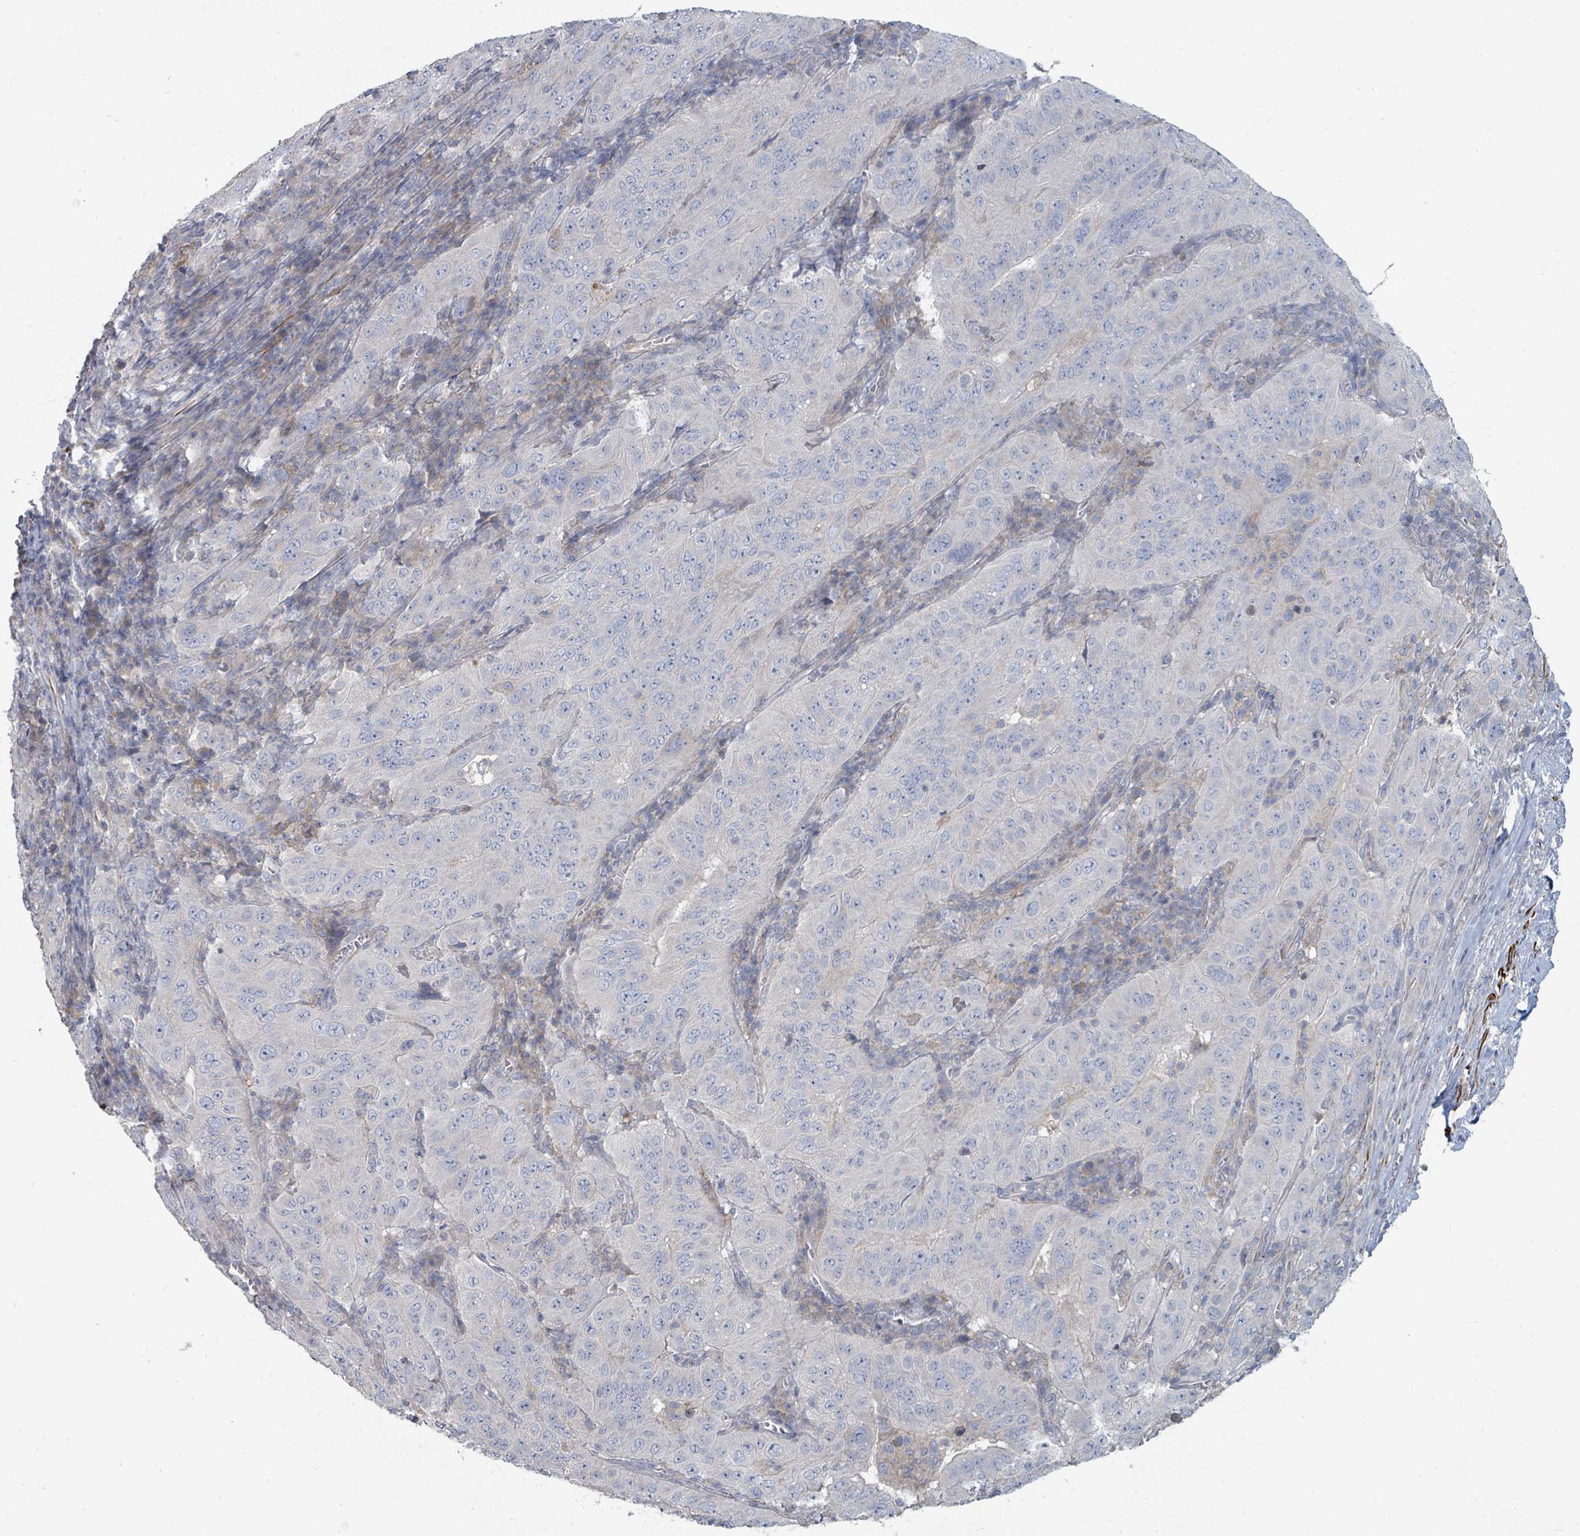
{"staining": {"intensity": "negative", "quantity": "none", "location": "none"}, "tissue": "pancreatic cancer", "cell_type": "Tumor cells", "image_type": "cancer", "snomed": [{"axis": "morphology", "description": "Adenocarcinoma, NOS"}, {"axis": "topography", "description": "Pancreas"}], "caption": "Immunohistochemistry of human pancreatic adenocarcinoma reveals no staining in tumor cells. (Immunohistochemistry, brightfield microscopy, high magnification).", "gene": "ARGFX", "patient": {"sex": "male", "age": 63}}